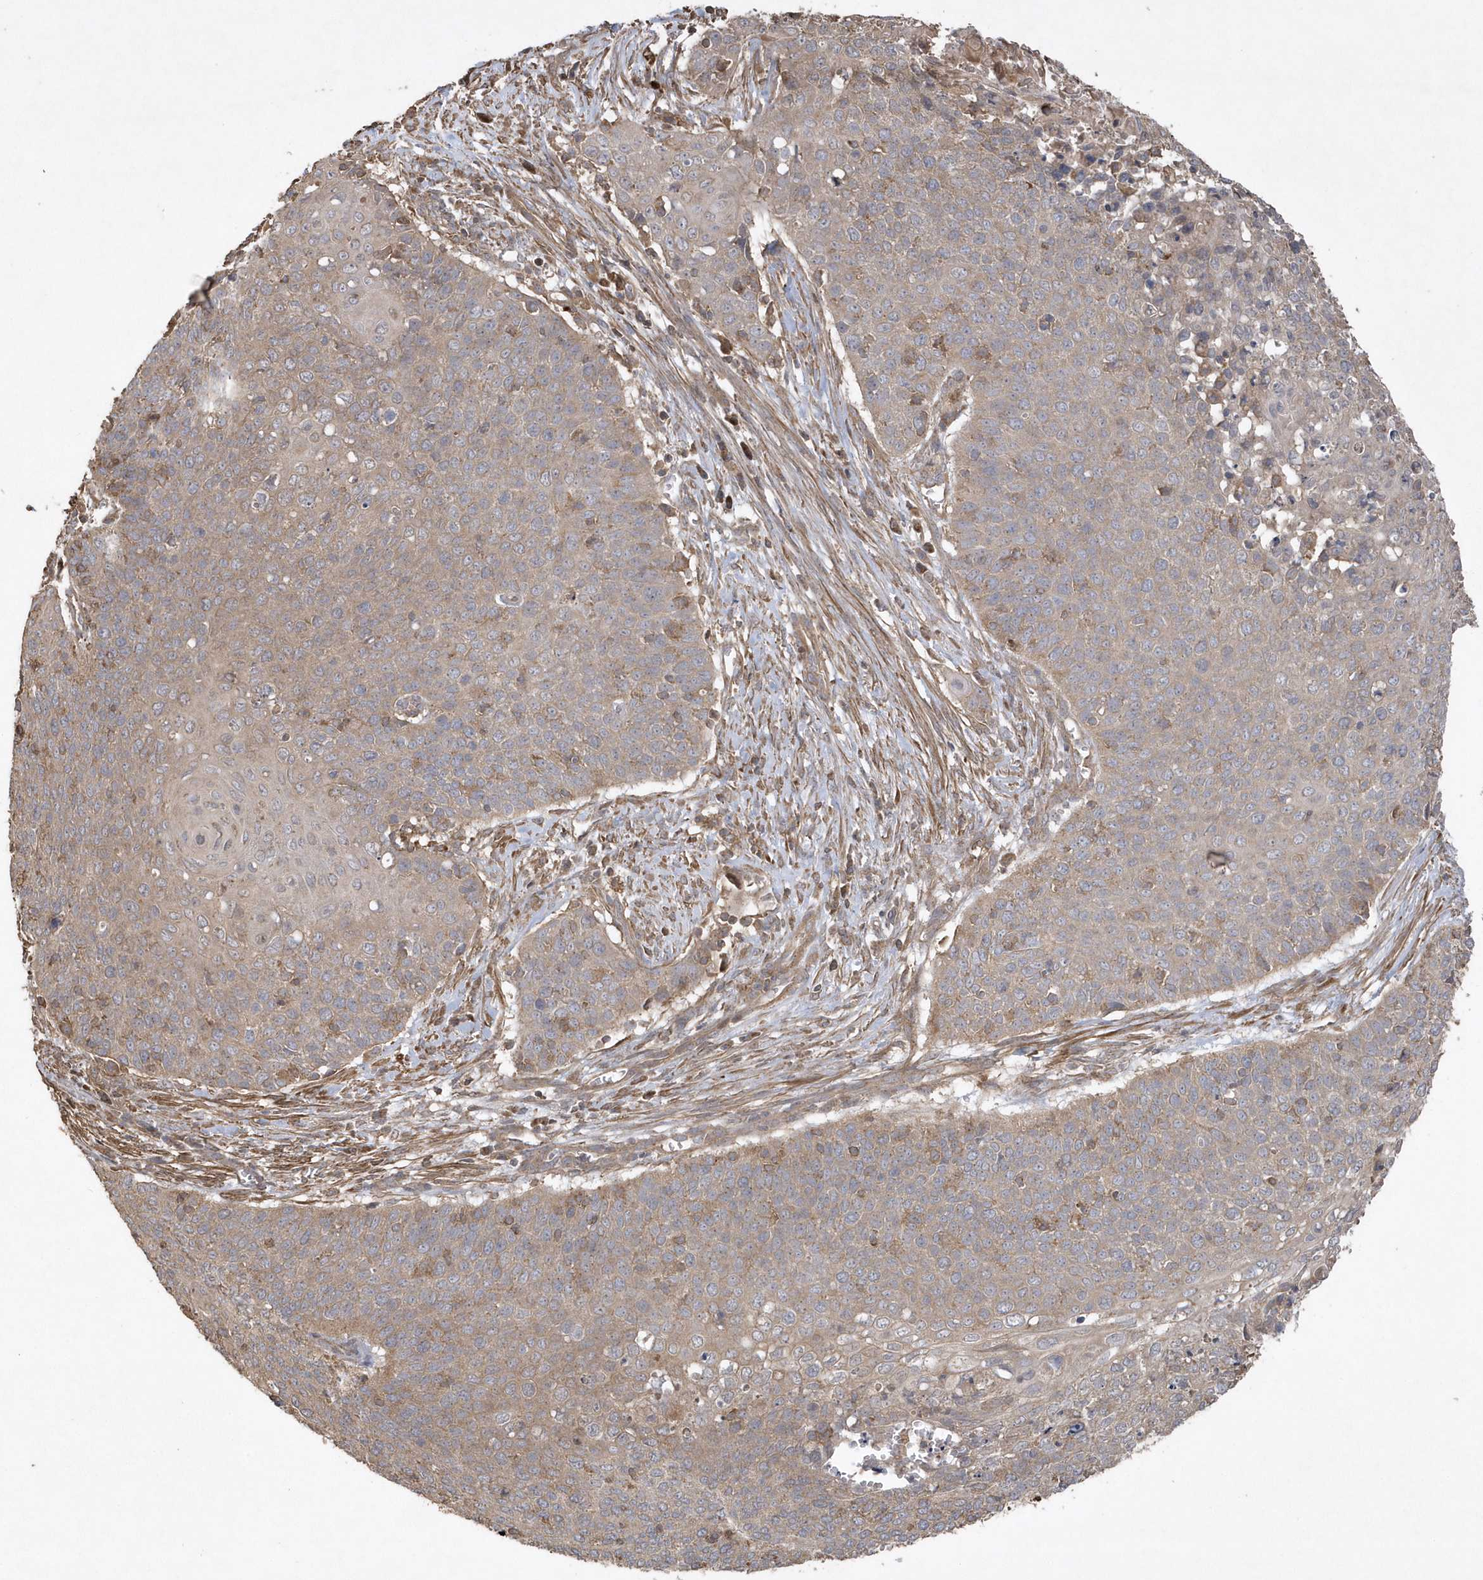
{"staining": {"intensity": "weak", "quantity": "<25%", "location": "cytoplasmic/membranous"}, "tissue": "cervical cancer", "cell_type": "Tumor cells", "image_type": "cancer", "snomed": [{"axis": "morphology", "description": "Squamous cell carcinoma, NOS"}, {"axis": "topography", "description": "Cervix"}], "caption": "IHC histopathology image of human cervical cancer (squamous cell carcinoma) stained for a protein (brown), which reveals no staining in tumor cells.", "gene": "SENP8", "patient": {"sex": "female", "age": 39}}